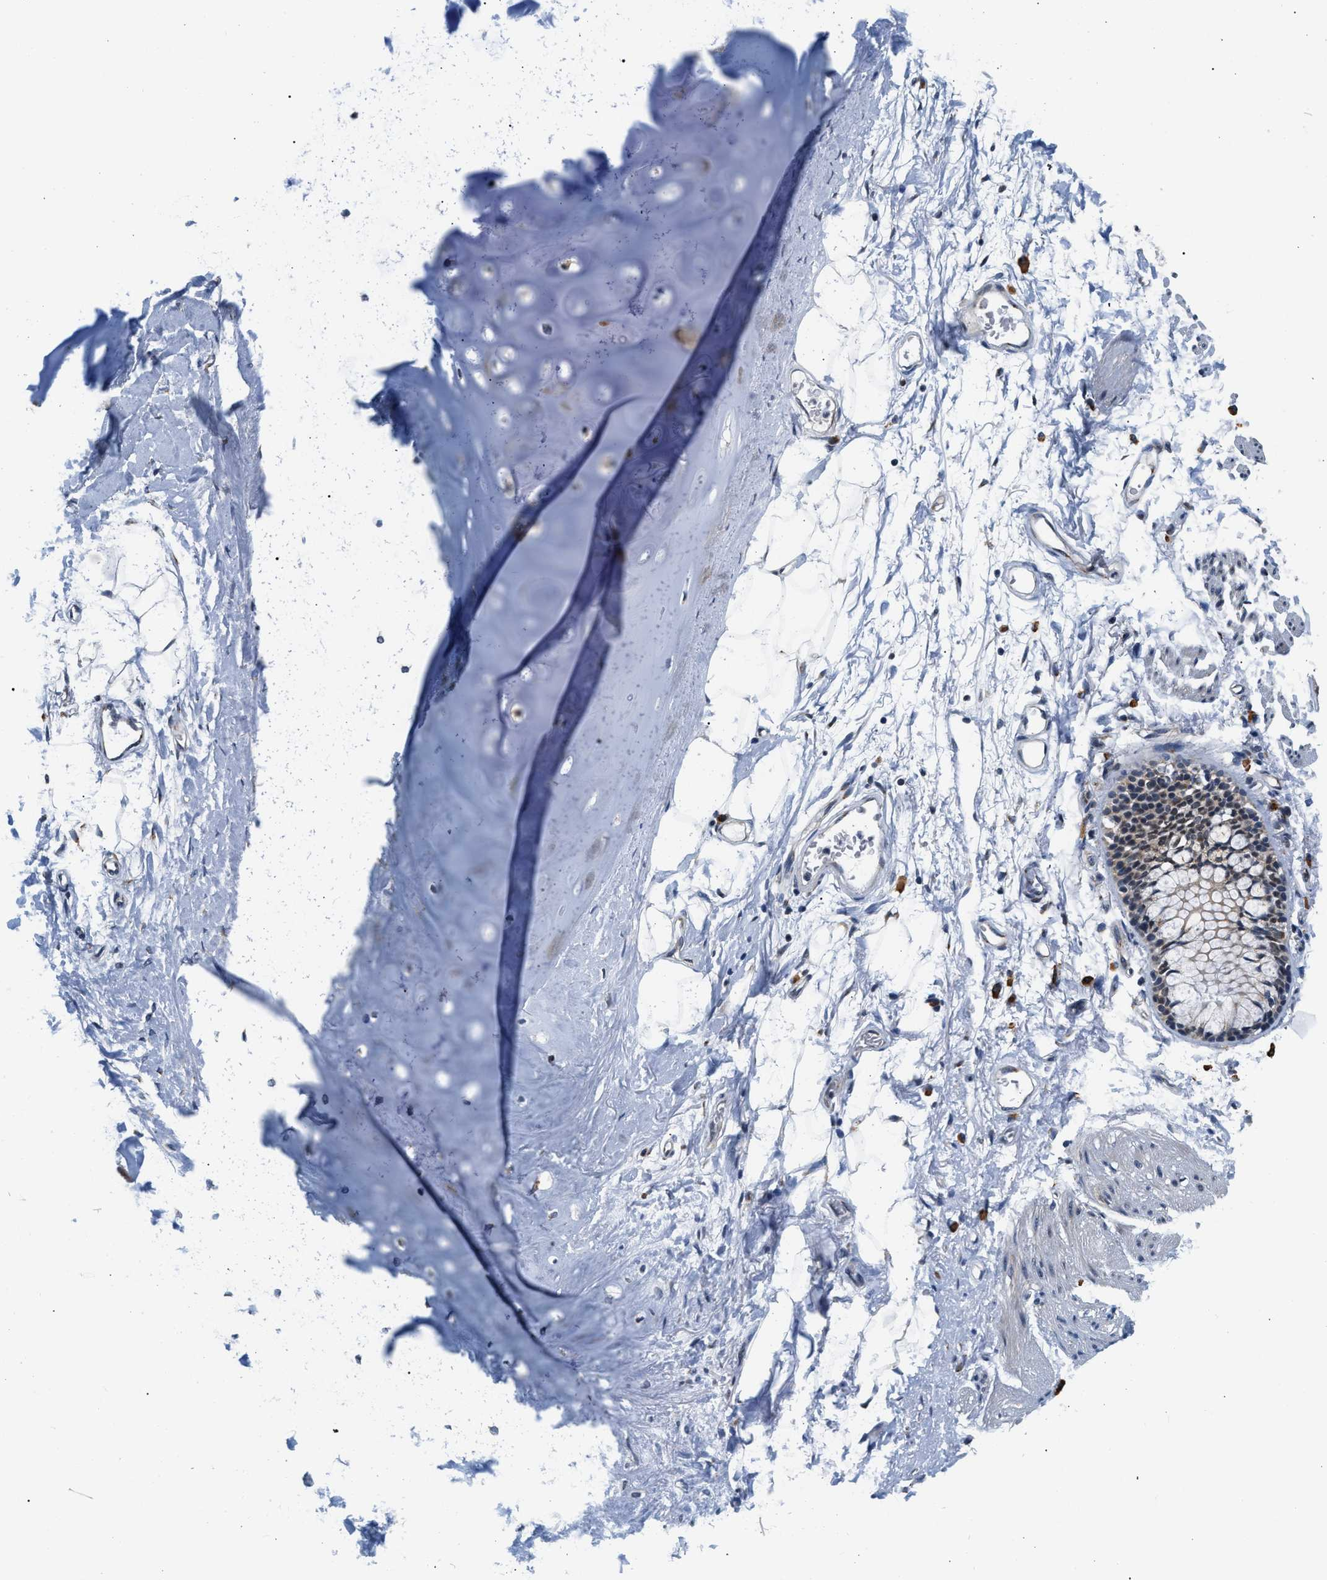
{"staining": {"intensity": "negative", "quantity": "none", "location": "none"}, "tissue": "adipose tissue", "cell_type": "Adipocytes", "image_type": "normal", "snomed": [{"axis": "morphology", "description": "Normal tissue, NOS"}, {"axis": "topography", "description": "Cartilage tissue"}, {"axis": "topography", "description": "Bronchus"}], "caption": "High magnification brightfield microscopy of benign adipose tissue stained with DAB (3,3'-diaminobenzidine) (brown) and counterstained with hematoxylin (blue): adipocytes show no significant expression.", "gene": "KCNMB2", "patient": {"sex": "female", "age": 73}}